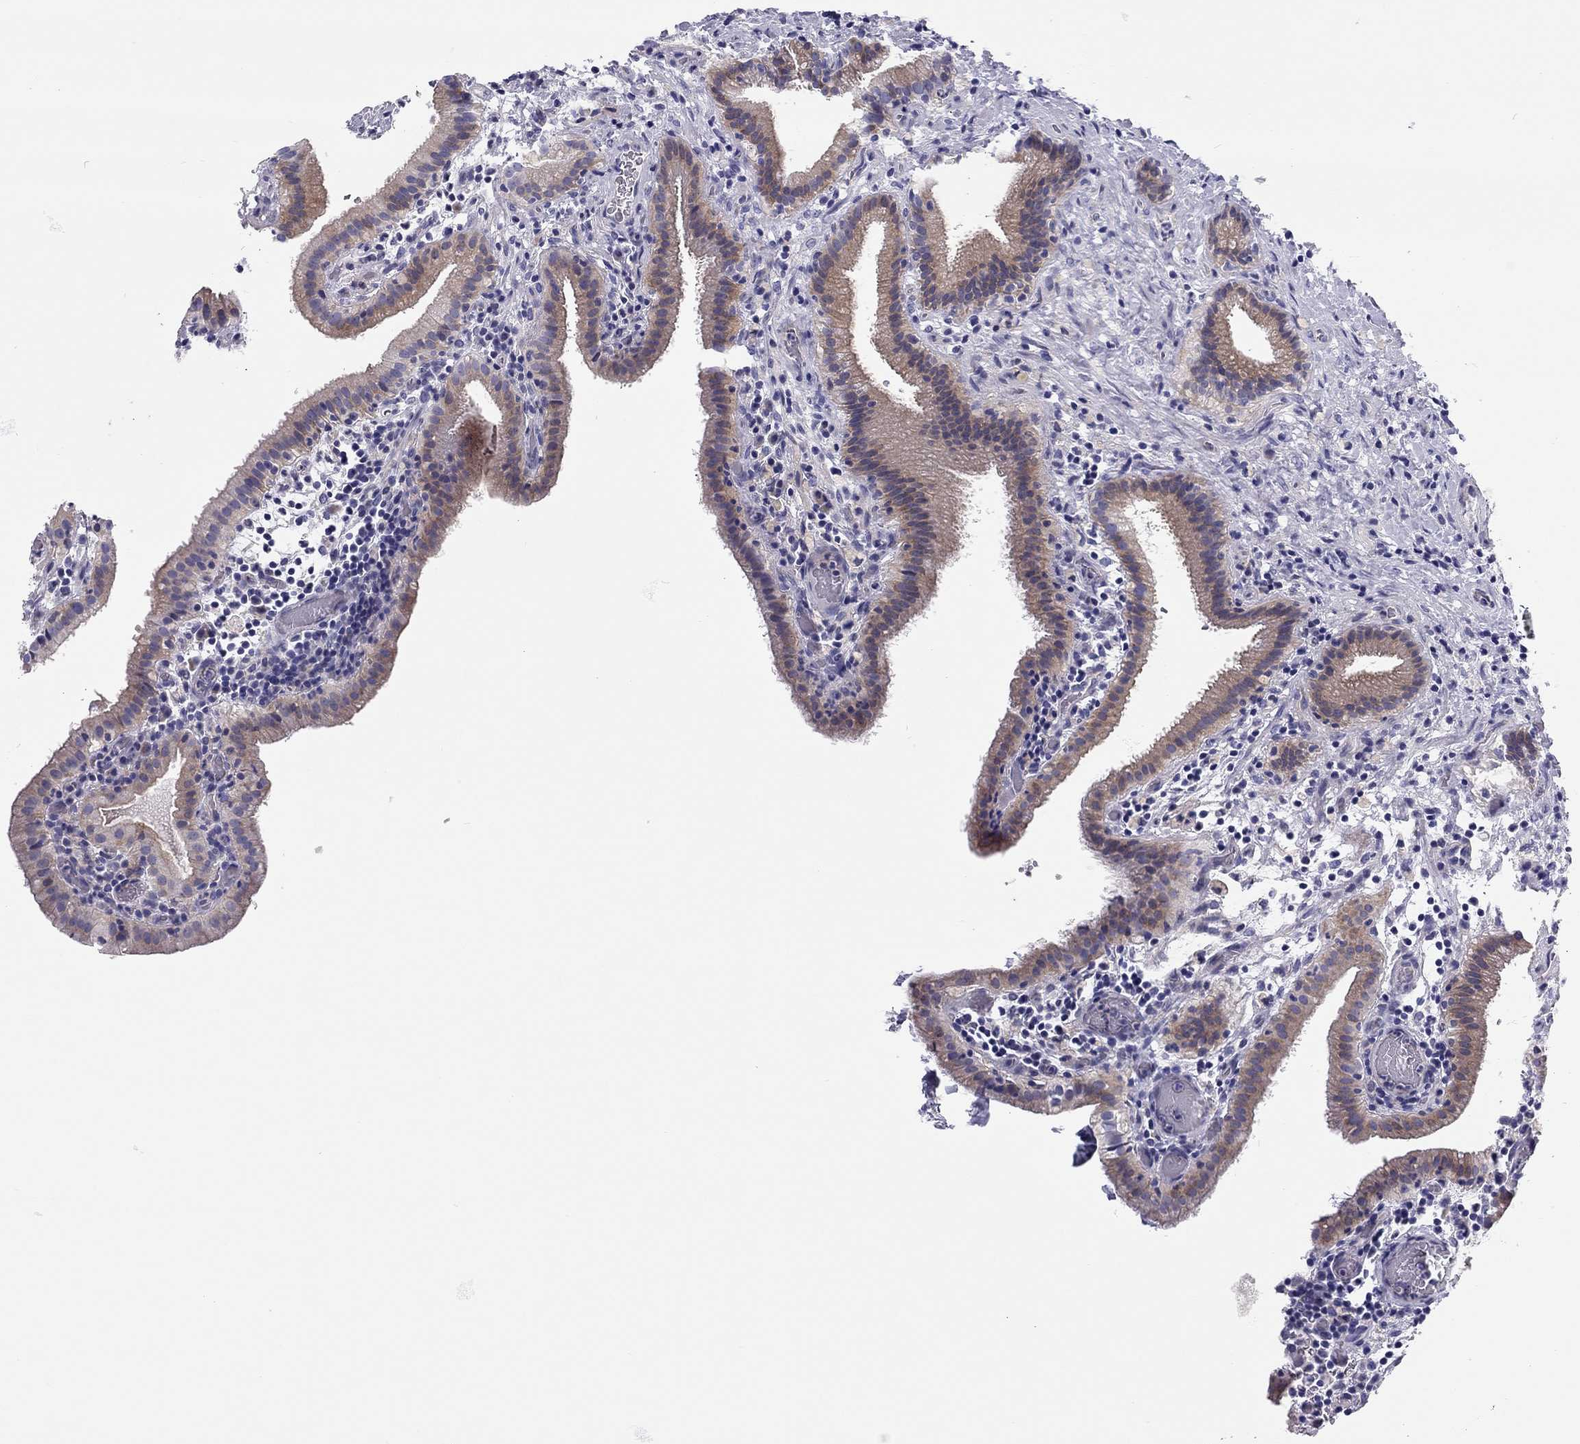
{"staining": {"intensity": "moderate", "quantity": "<25%", "location": "cytoplasmic/membranous"}, "tissue": "gallbladder", "cell_type": "Glandular cells", "image_type": "normal", "snomed": [{"axis": "morphology", "description": "Normal tissue, NOS"}, {"axis": "topography", "description": "Gallbladder"}], "caption": "Protein analysis of benign gallbladder displays moderate cytoplasmic/membranous positivity in approximately <25% of glandular cells. (Stains: DAB (3,3'-diaminobenzidine) in brown, nuclei in blue, Microscopy: brightfield microscopy at high magnification).", "gene": "SCARB1", "patient": {"sex": "male", "age": 62}}